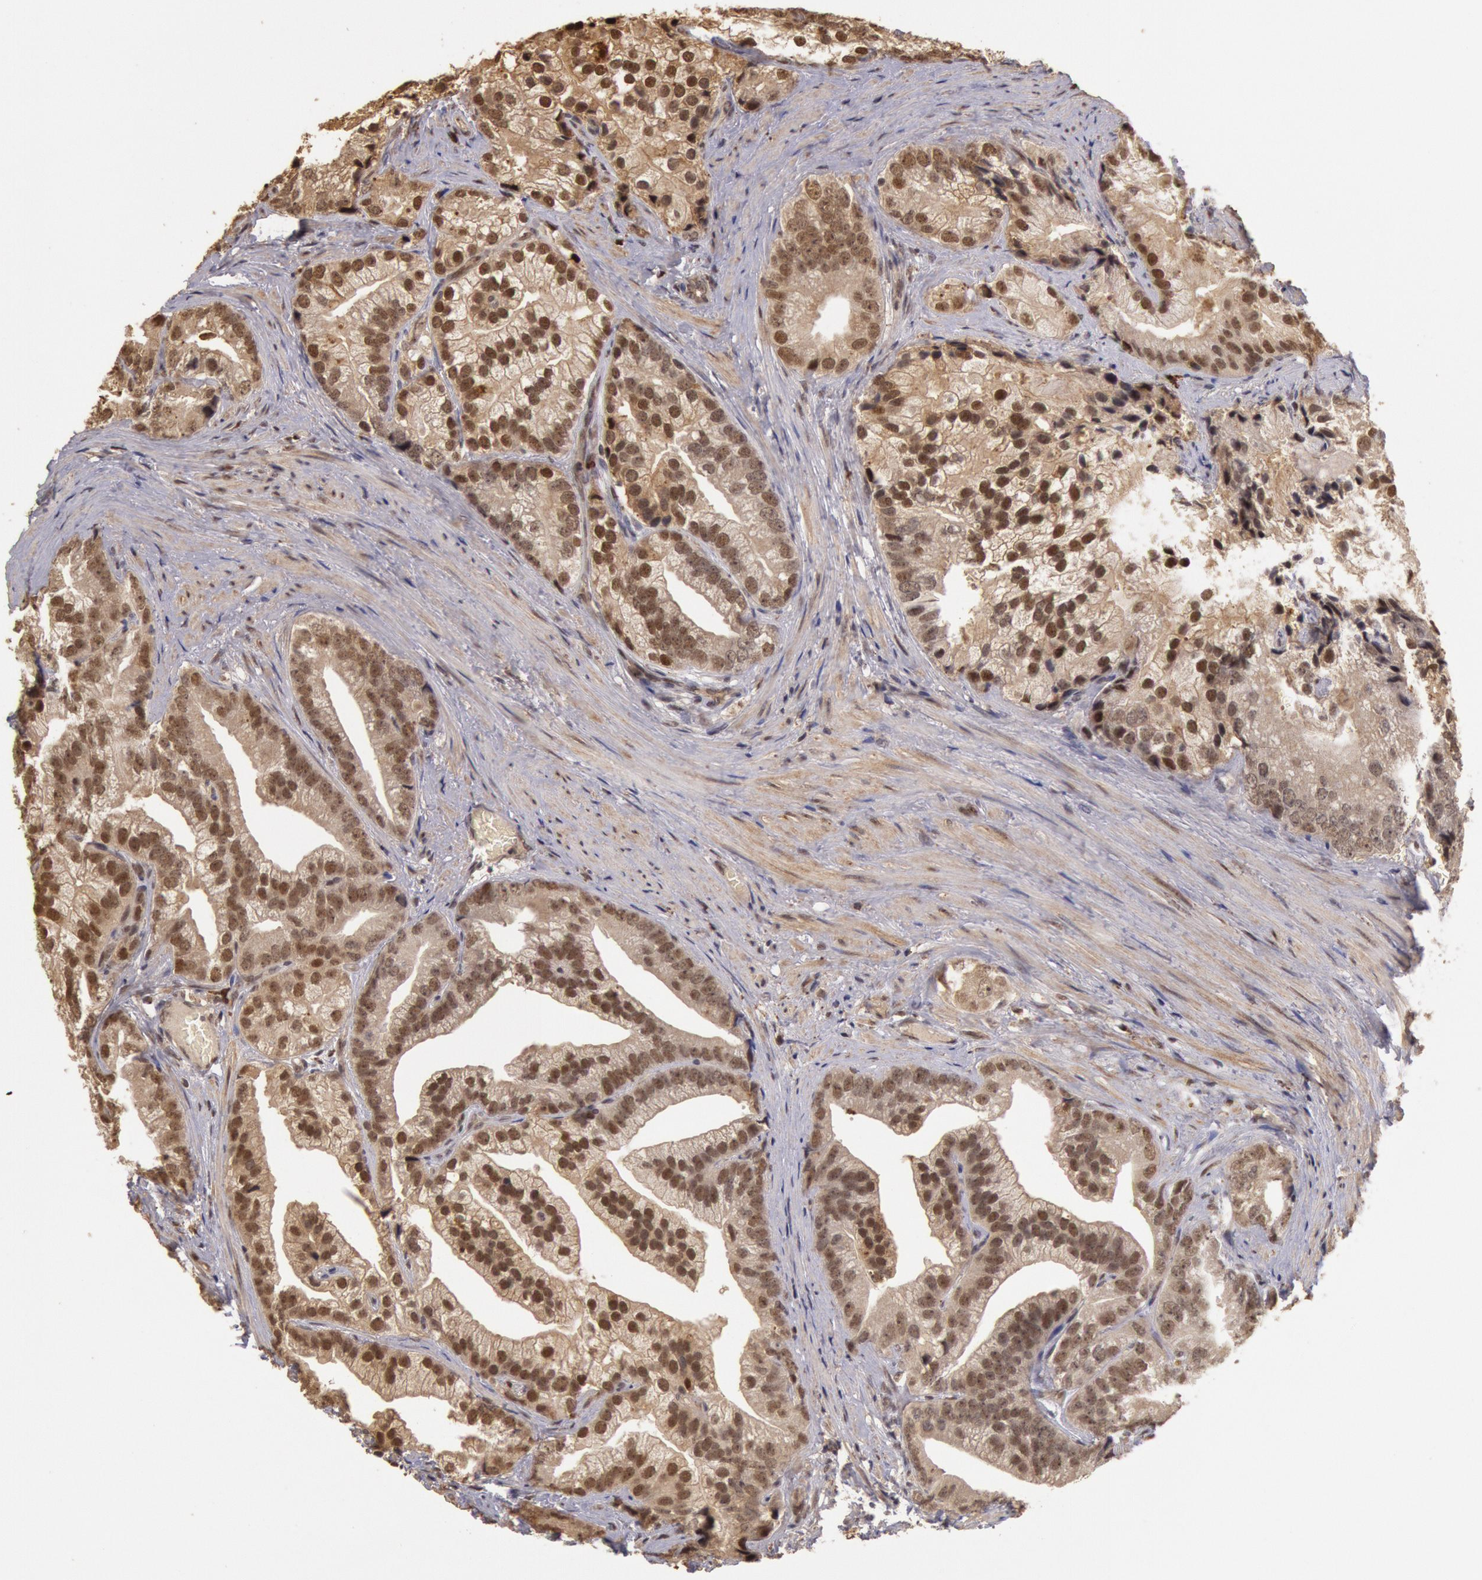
{"staining": {"intensity": "moderate", "quantity": ">75%", "location": "nuclear"}, "tissue": "prostate cancer", "cell_type": "Tumor cells", "image_type": "cancer", "snomed": [{"axis": "morphology", "description": "Adenocarcinoma, Low grade"}, {"axis": "topography", "description": "Prostate"}], "caption": "Prostate cancer (adenocarcinoma (low-grade)) was stained to show a protein in brown. There is medium levels of moderate nuclear positivity in approximately >75% of tumor cells.", "gene": "LIG4", "patient": {"sex": "male", "age": 71}}